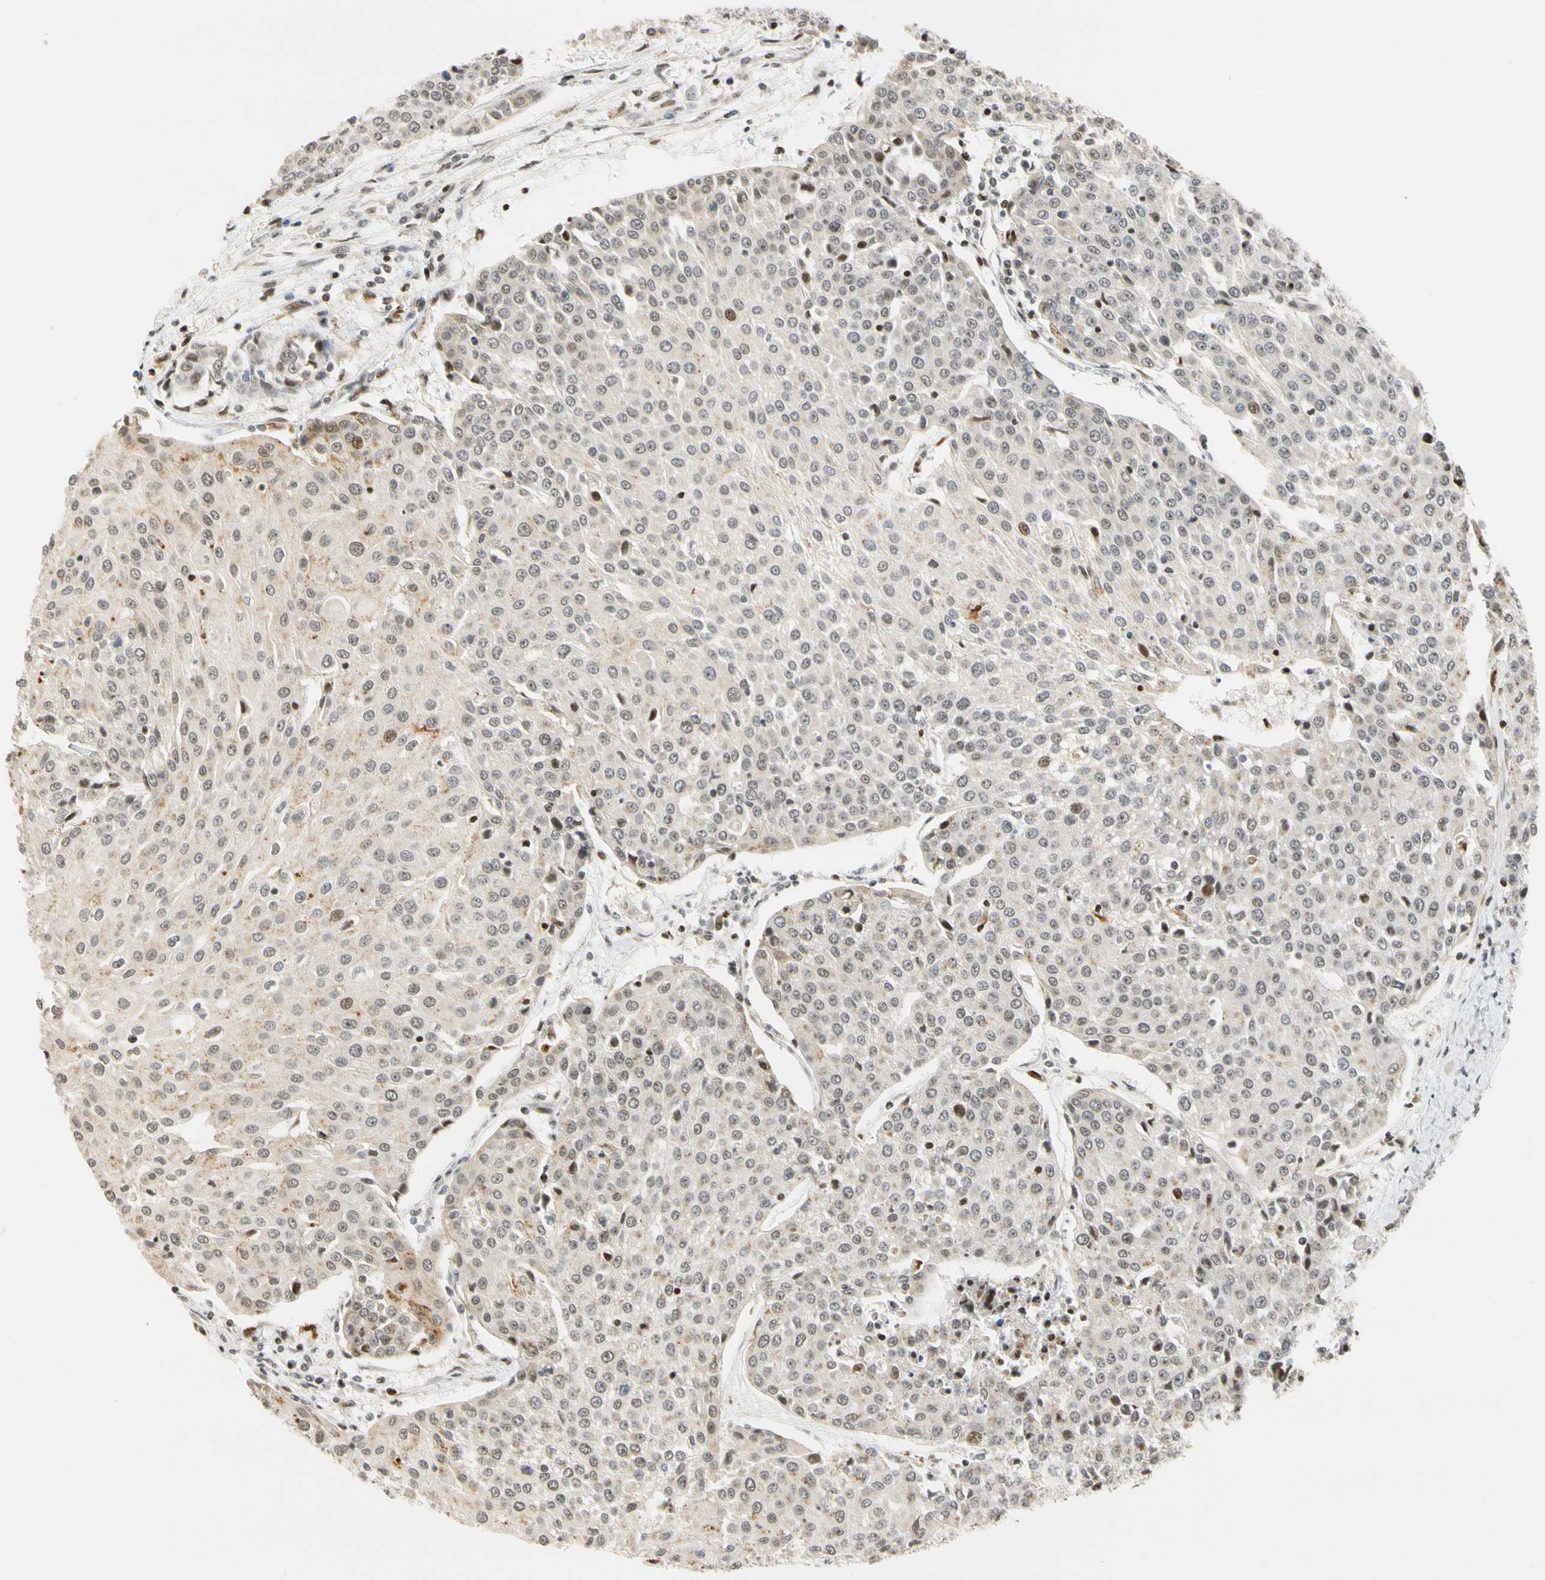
{"staining": {"intensity": "weak", "quantity": "<25%", "location": "cytoplasmic/membranous"}, "tissue": "urothelial cancer", "cell_type": "Tumor cells", "image_type": "cancer", "snomed": [{"axis": "morphology", "description": "Urothelial carcinoma, High grade"}, {"axis": "topography", "description": "Urinary bladder"}], "caption": "DAB (3,3'-diaminobenzidine) immunohistochemical staining of human urothelial carcinoma (high-grade) exhibits no significant staining in tumor cells.", "gene": "CDK7", "patient": {"sex": "female", "age": 85}}